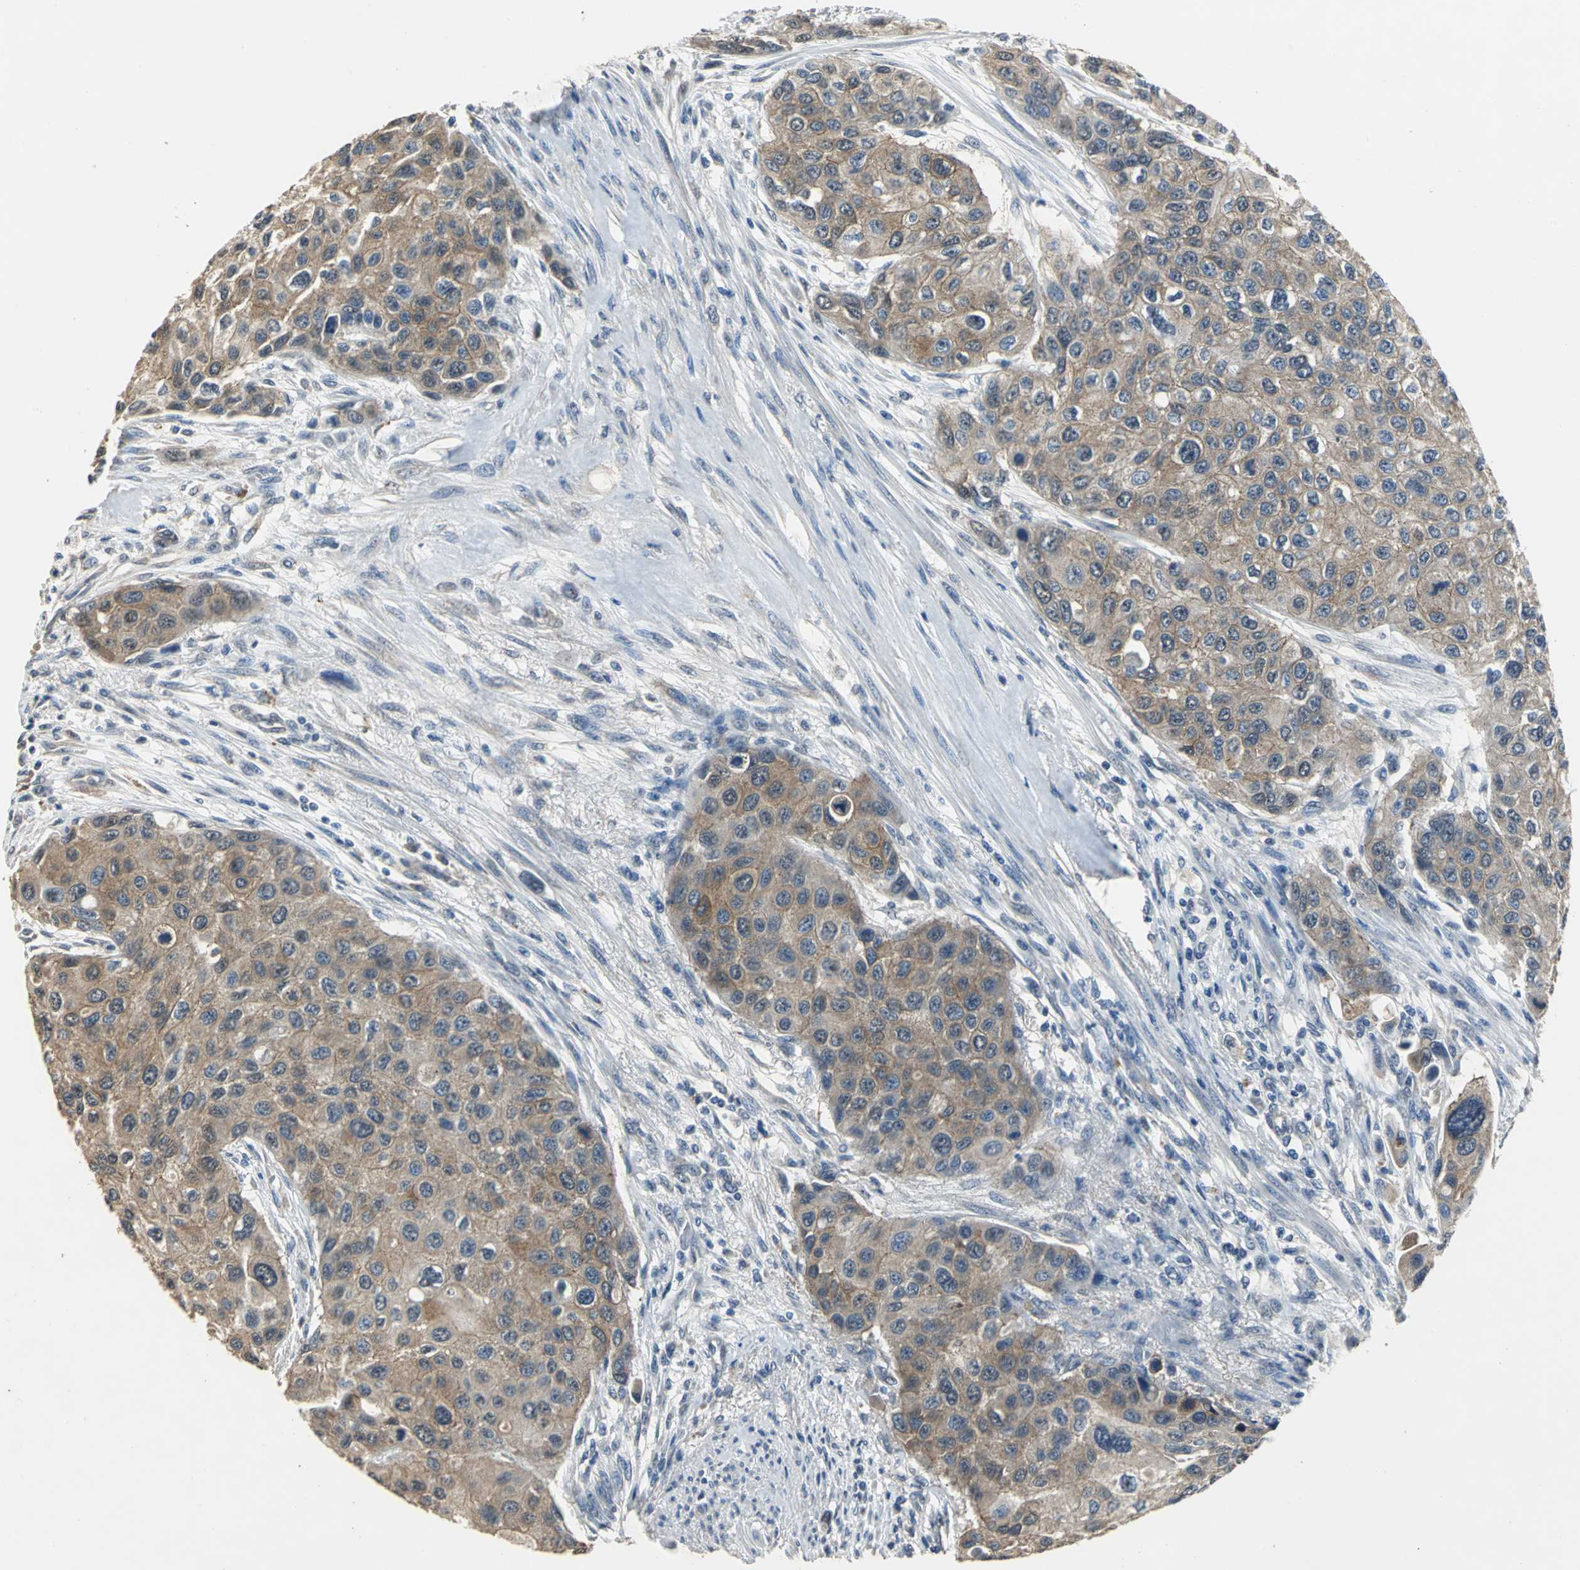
{"staining": {"intensity": "moderate", "quantity": ">75%", "location": "cytoplasmic/membranous"}, "tissue": "urothelial cancer", "cell_type": "Tumor cells", "image_type": "cancer", "snomed": [{"axis": "morphology", "description": "Urothelial carcinoma, High grade"}, {"axis": "topography", "description": "Urinary bladder"}], "caption": "Urothelial carcinoma (high-grade) stained with DAB (3,3'-diaminobenzidine) IHC reveals medium levels of moderate cytoplasmic/membranous expression in approximately >75% of tumor cells.", "gene": "OCLN", "patient": {"sex": "female", "age": 56}}